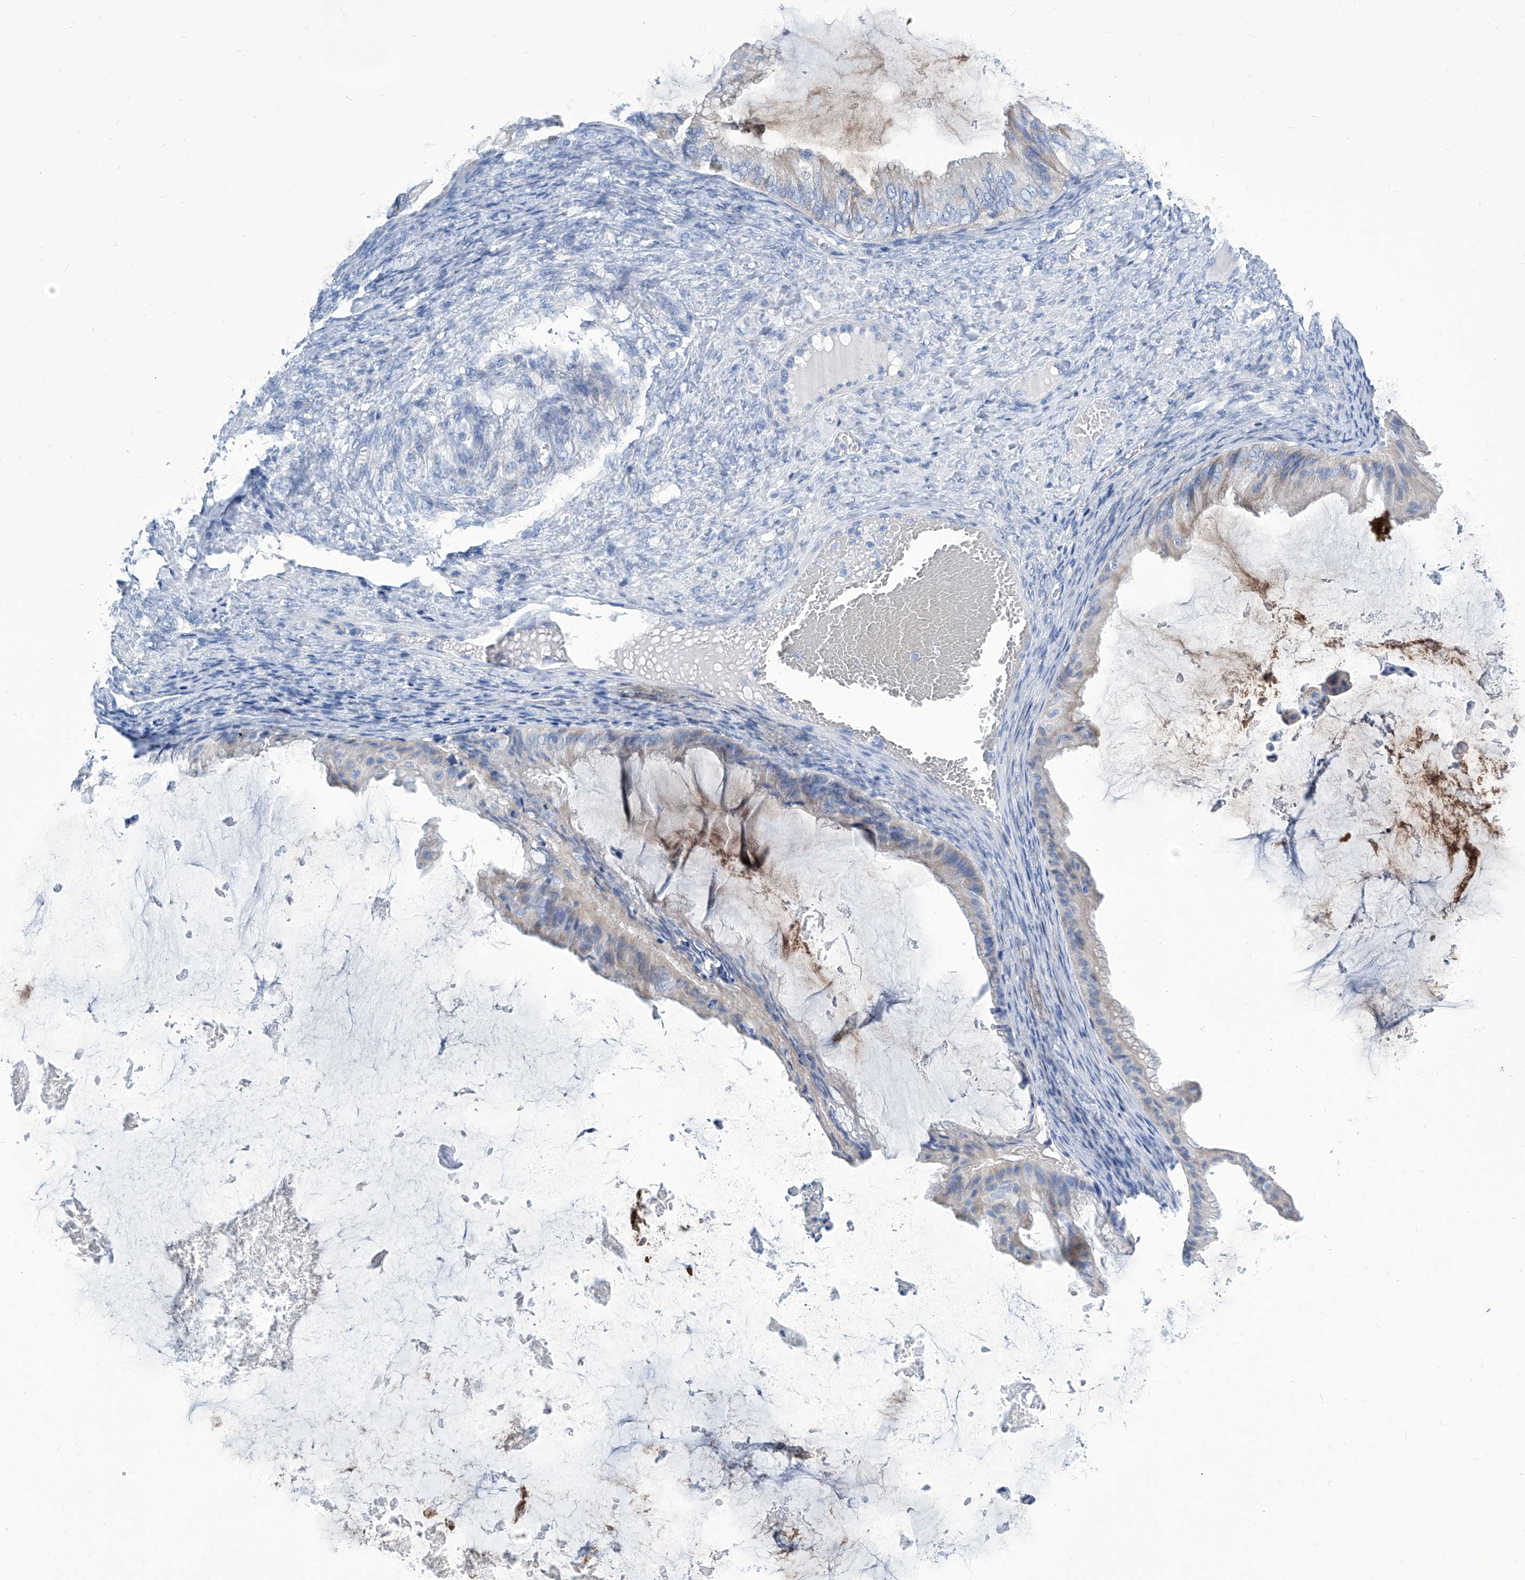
{"staining": {"intensity": "weak", "quantity": "<25%", "location": "cytoplasmic/membranous"}, "tissue": "ovarian cancer", "cell_type": "Tumor cells", "image_type": "cancer", "snomed": [{"axis": "morphology", "description": "Cystadenocarcinoma, mucinous, NOS"}, {"axis": "topography", "description": "Ovary"}], "caption": "Ovarian cancer (mucinous cystadenocarcinoma) was stained to show a protein in brown. There is no significant expression in tumor cells.", "gene": "ZNF519", "patient": {"sex": "female", "age": 61}}